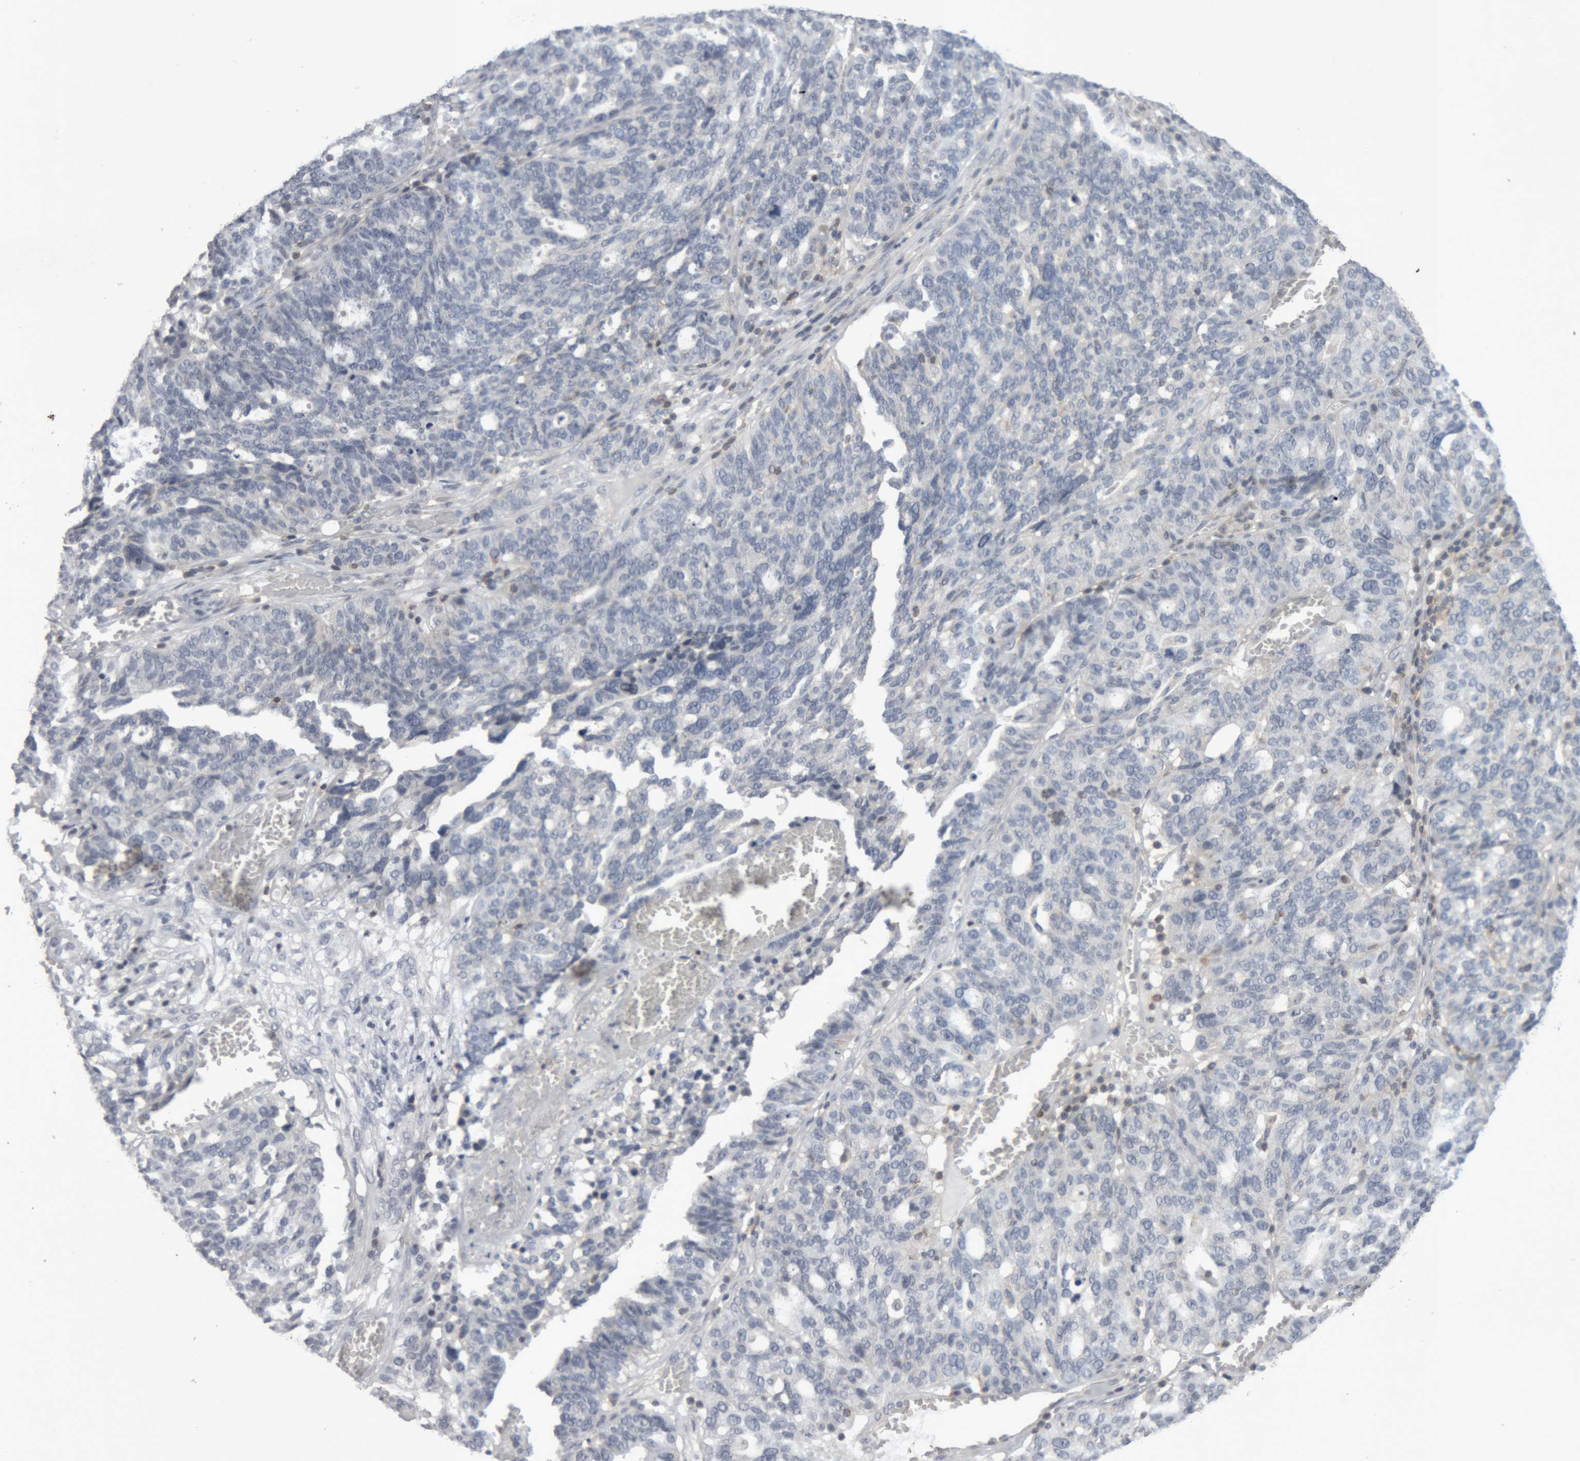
{"staining": {"intensity": "negative", "quantity": "none", "location": "none"}, "tissue": "ovarian cancer", "cell_type": "Tumor cells", "image_type": "cancer", "snomed": [{"axis": "morphology", "description": "Cystadenocarcinoma, serous, NOS"}, {"axis": "topography", "description": "Ovary"}], "caption": "Immunohistochemistry micrograph of neoplastic tissue: human ovarian serous cystadenocarcinoma stained with DAB (3,3'-diaminobenzidine) displays no significant protein expression in tumor cells.", "gene": "NFATC2", "patient": {"sex": "female", "age": 59}}